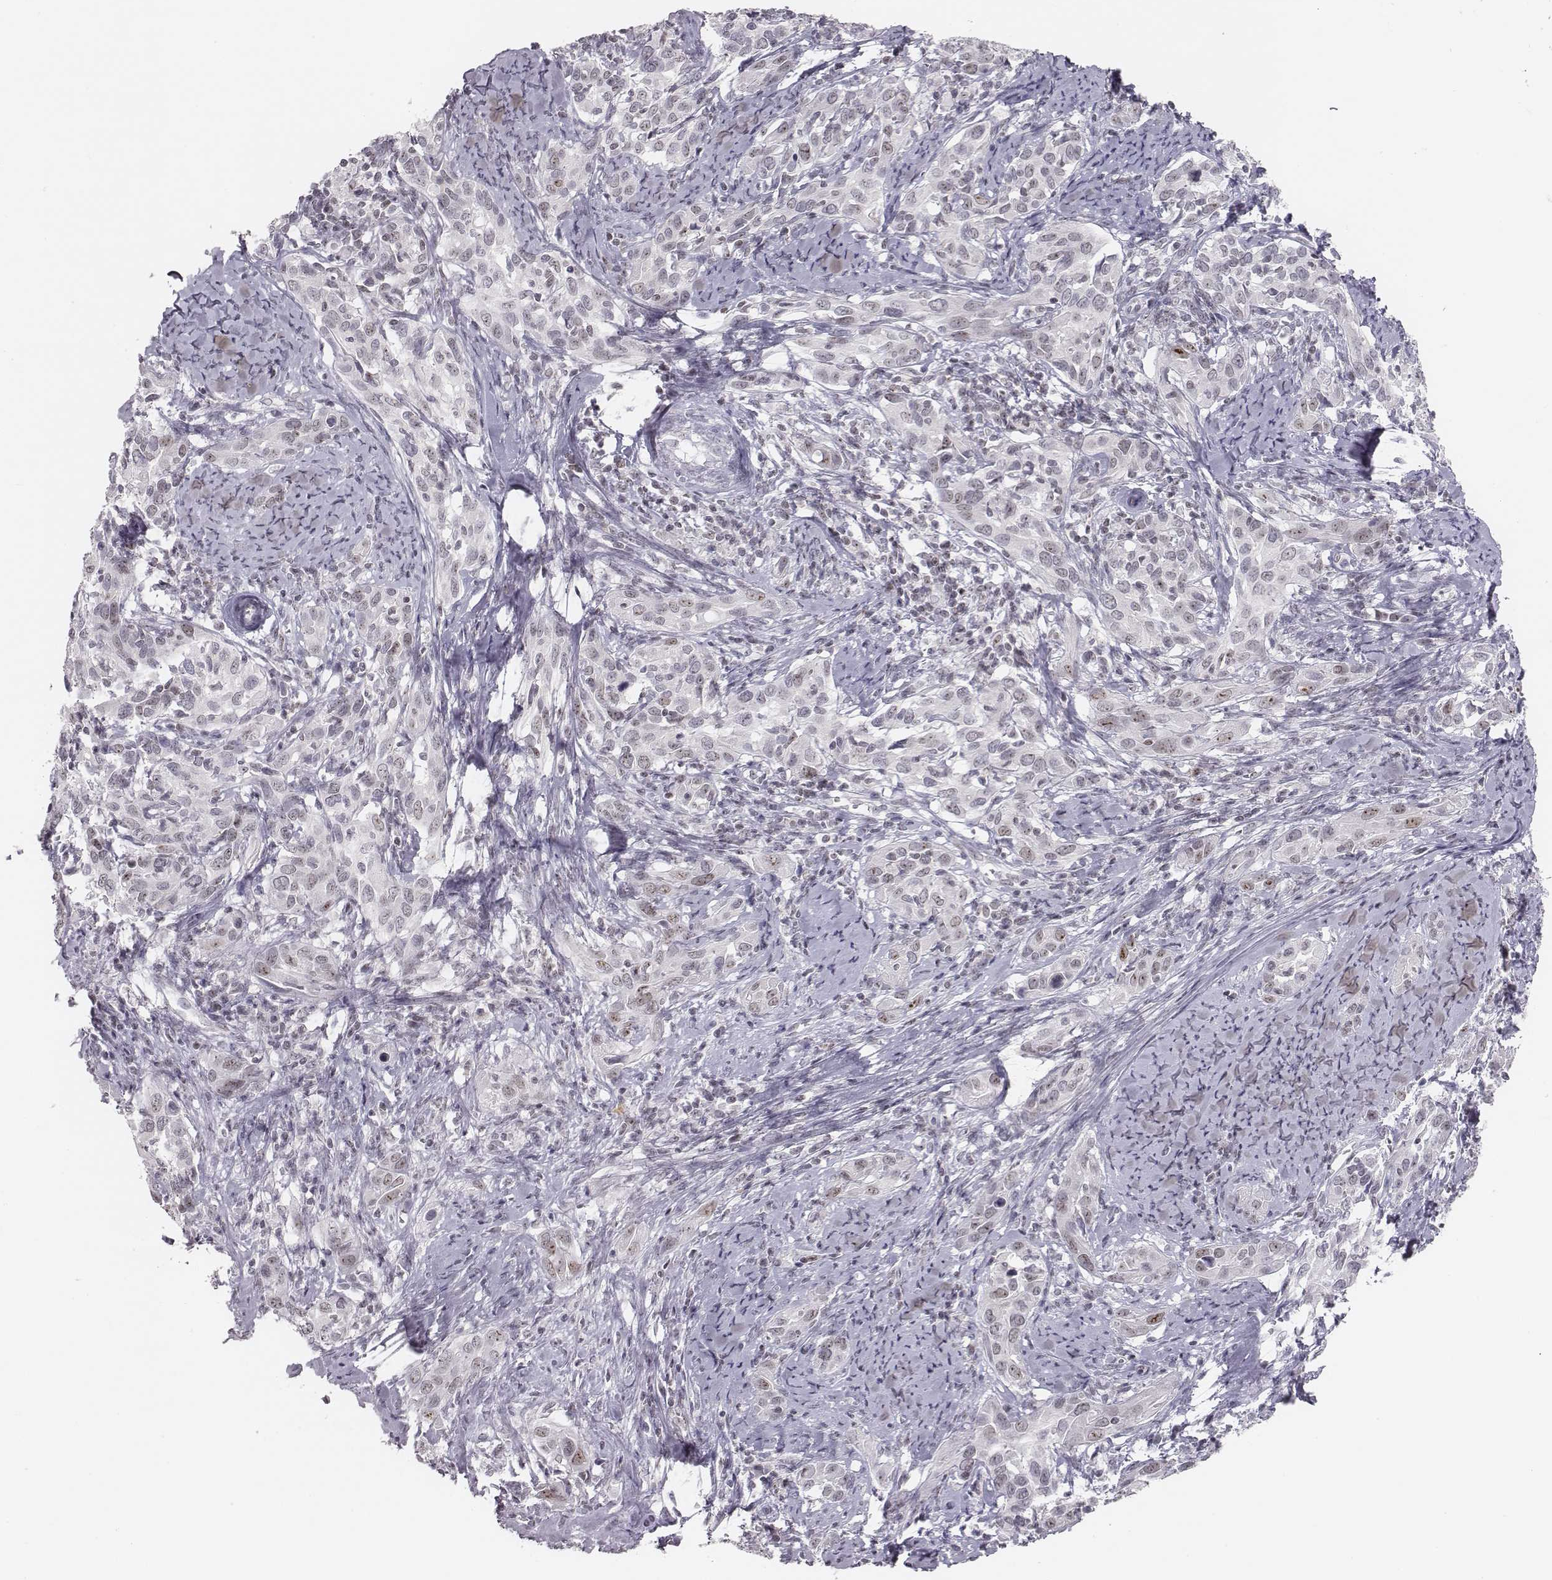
{"staining": {"intensity": "weak", "quantity": "<25%", "location": "nuclear"}, "tissue": "cervical cancer", "cell_type": "Tumor cells", "image_type": "cancer", "snomed": [{"axis": "morphology", "description": "Squamous cell carcinoma, NOS"}, {"axis": "topography", "description": "Cervix"}], "caption": "The immunohistochemistry (IHC) histopathology image has no significant positivity in tumor cells of cervical squamous cell carcinoma tissue.", "gene": "NIFK", "patient": {"sex": "female", "age": 51}}